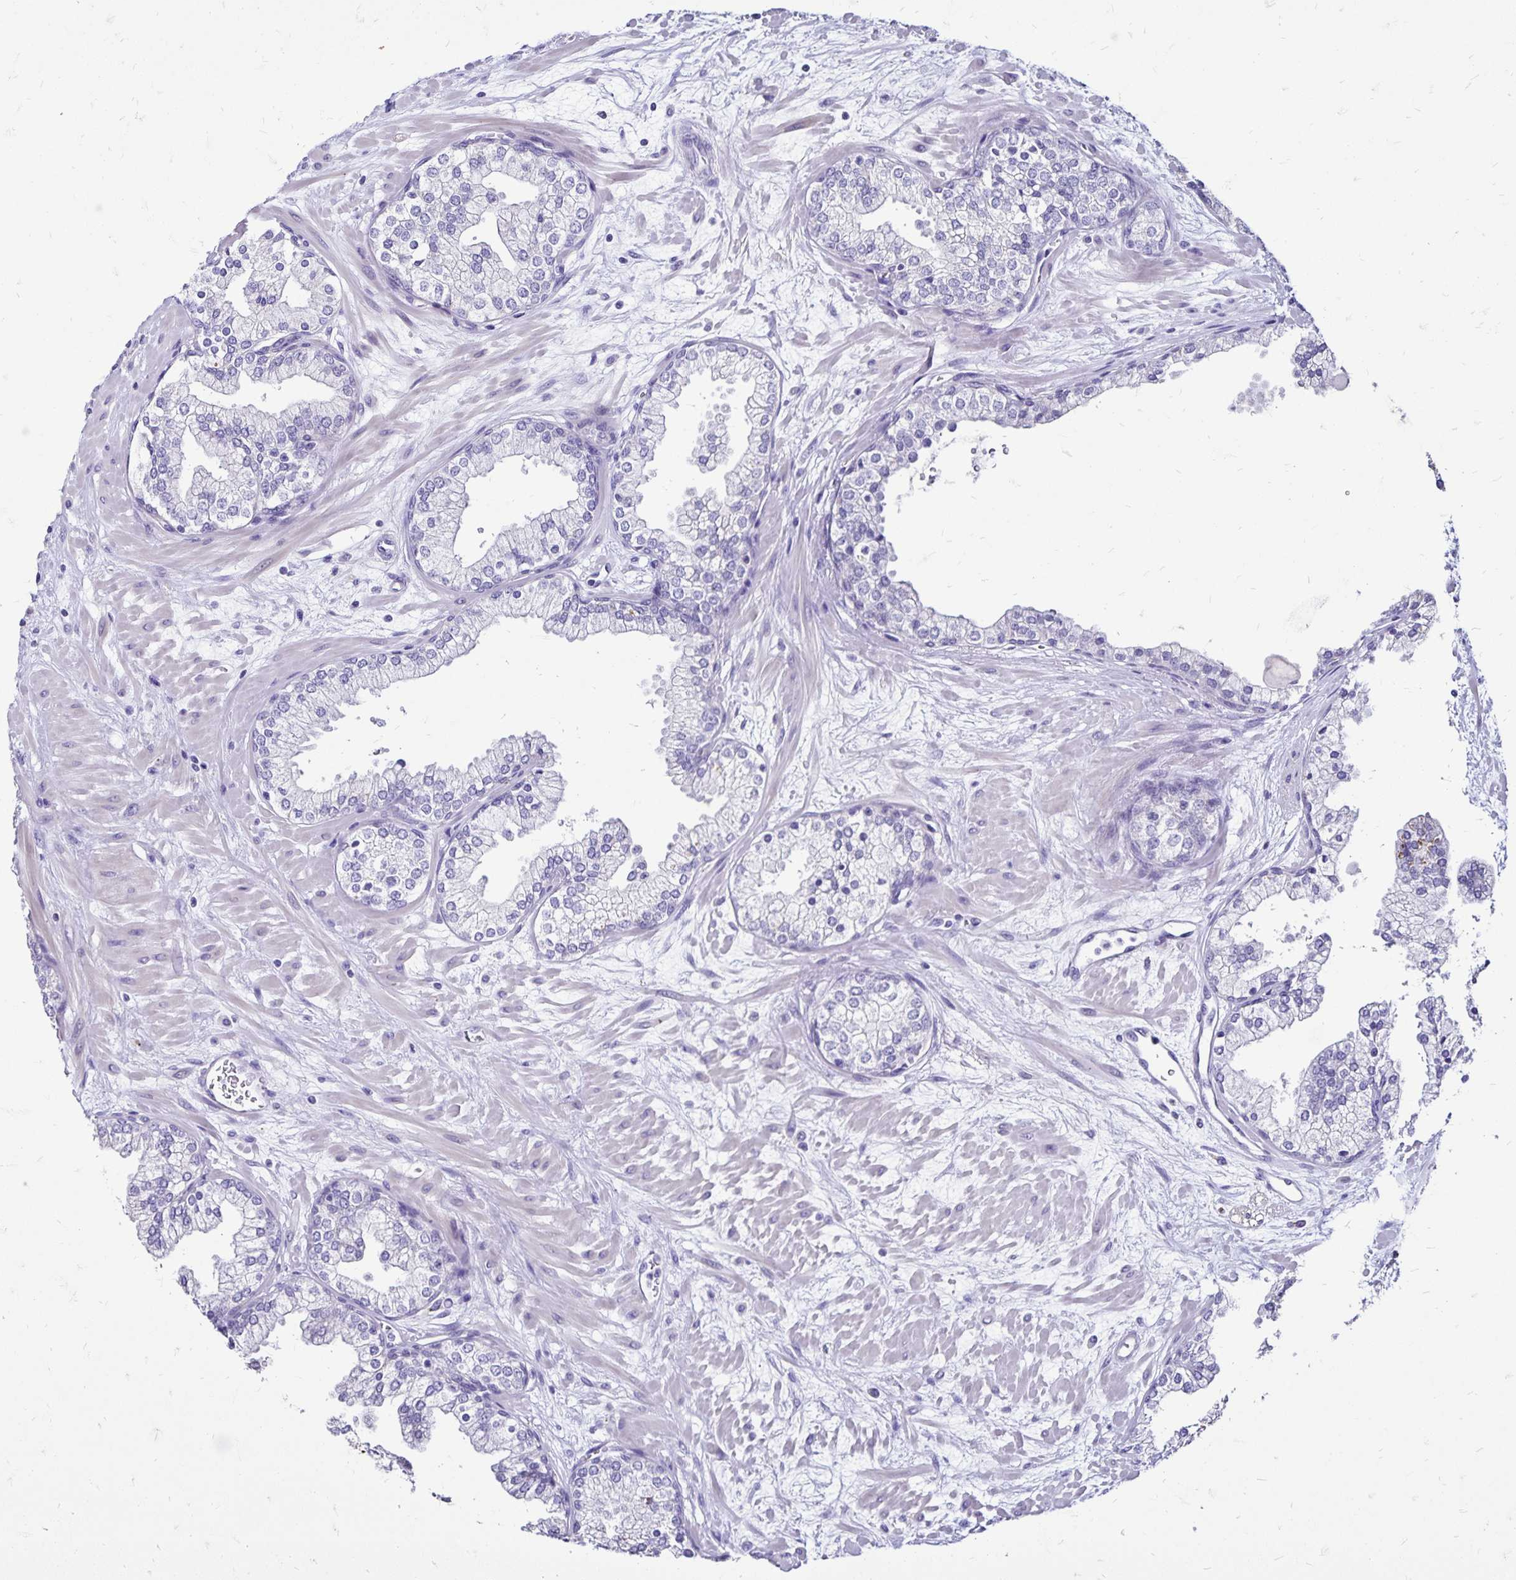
{"staining": {"intensity": "negative", "quantity": "none", "location": "none"}, "tissue": "prostate", "cell_type": "Glandular cells", "image_type": "normal", "snomed": [{"axis": "morphology", "description": "Normal tissue, NOS"}, {"axis": "topography", "description": "Prostate"}, {"axis": "topography", "description": "Peripheral nerve tissue"}], "caption": "Immunohistochemistry (IHC) micrograph of benign prostate: human prostate stained with DAB displays no significant protein expression in glandular cells. (Brightfield microscopy of DAB (3,3'-diaminobenzidine) immunohistochemistry at high magnification).", "gene": "EVPL", "patient": {"sex": "male", "age": 61}}